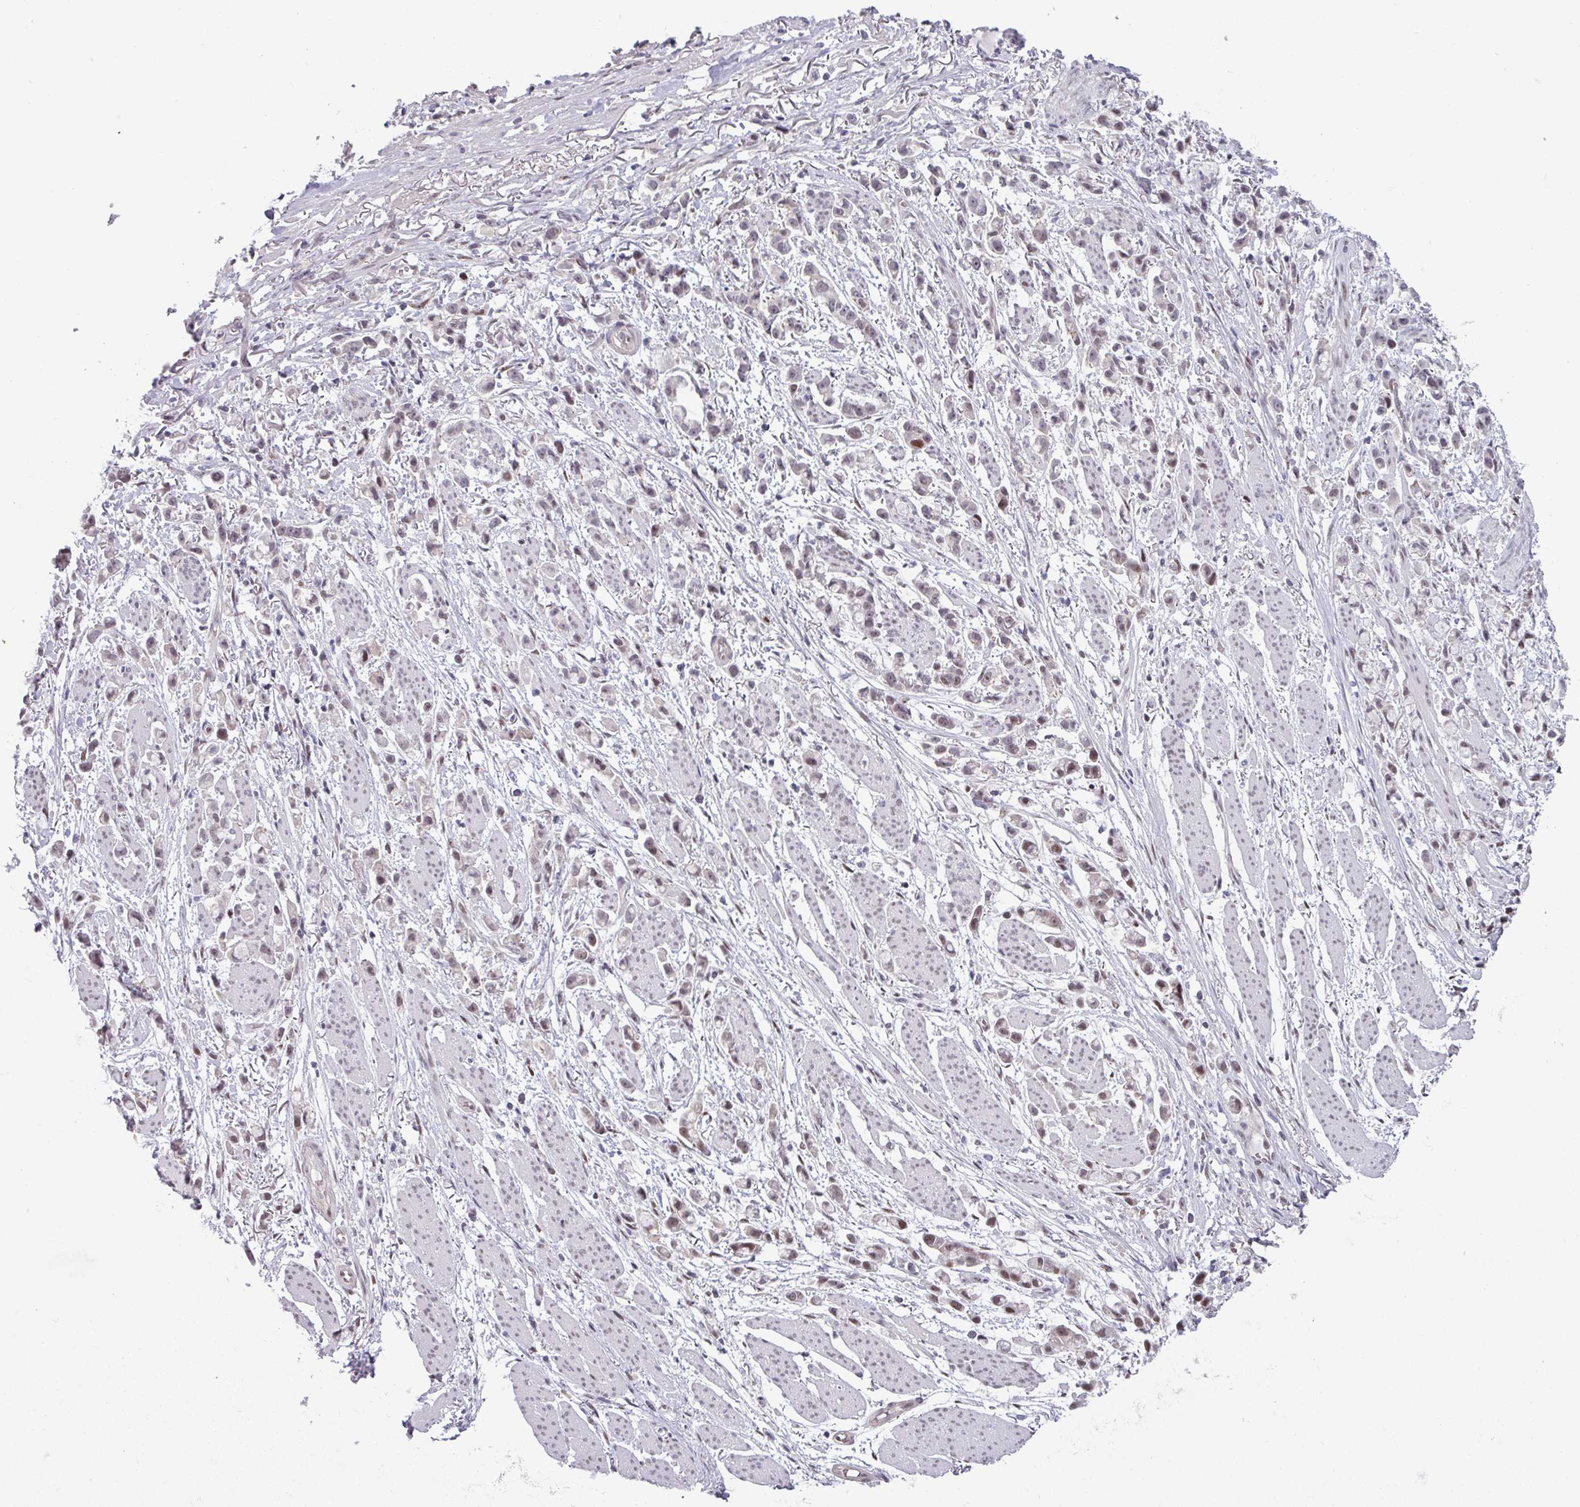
{"staining": {"intensity": "moderate", "quantity": "25%-75%", "location": "nuclear"}, "tissue": "stomach cancer", "cell_type": "Tumor cells", "image_type": "cancer", "snomed": [{"axis": "morphology", "description": "Adenocarcinoma, NOS"}, {"axis": "topography", "description": "Stomach"}], "caption": "Stomach adenocarcinoma tissue demonstrates moderate nuclear positivity in about 25%-75% of tumor cells, visualized by immunohistochemistry.", "gene": "ZNF575", "patient": {"sex": "female", "age": 81}}